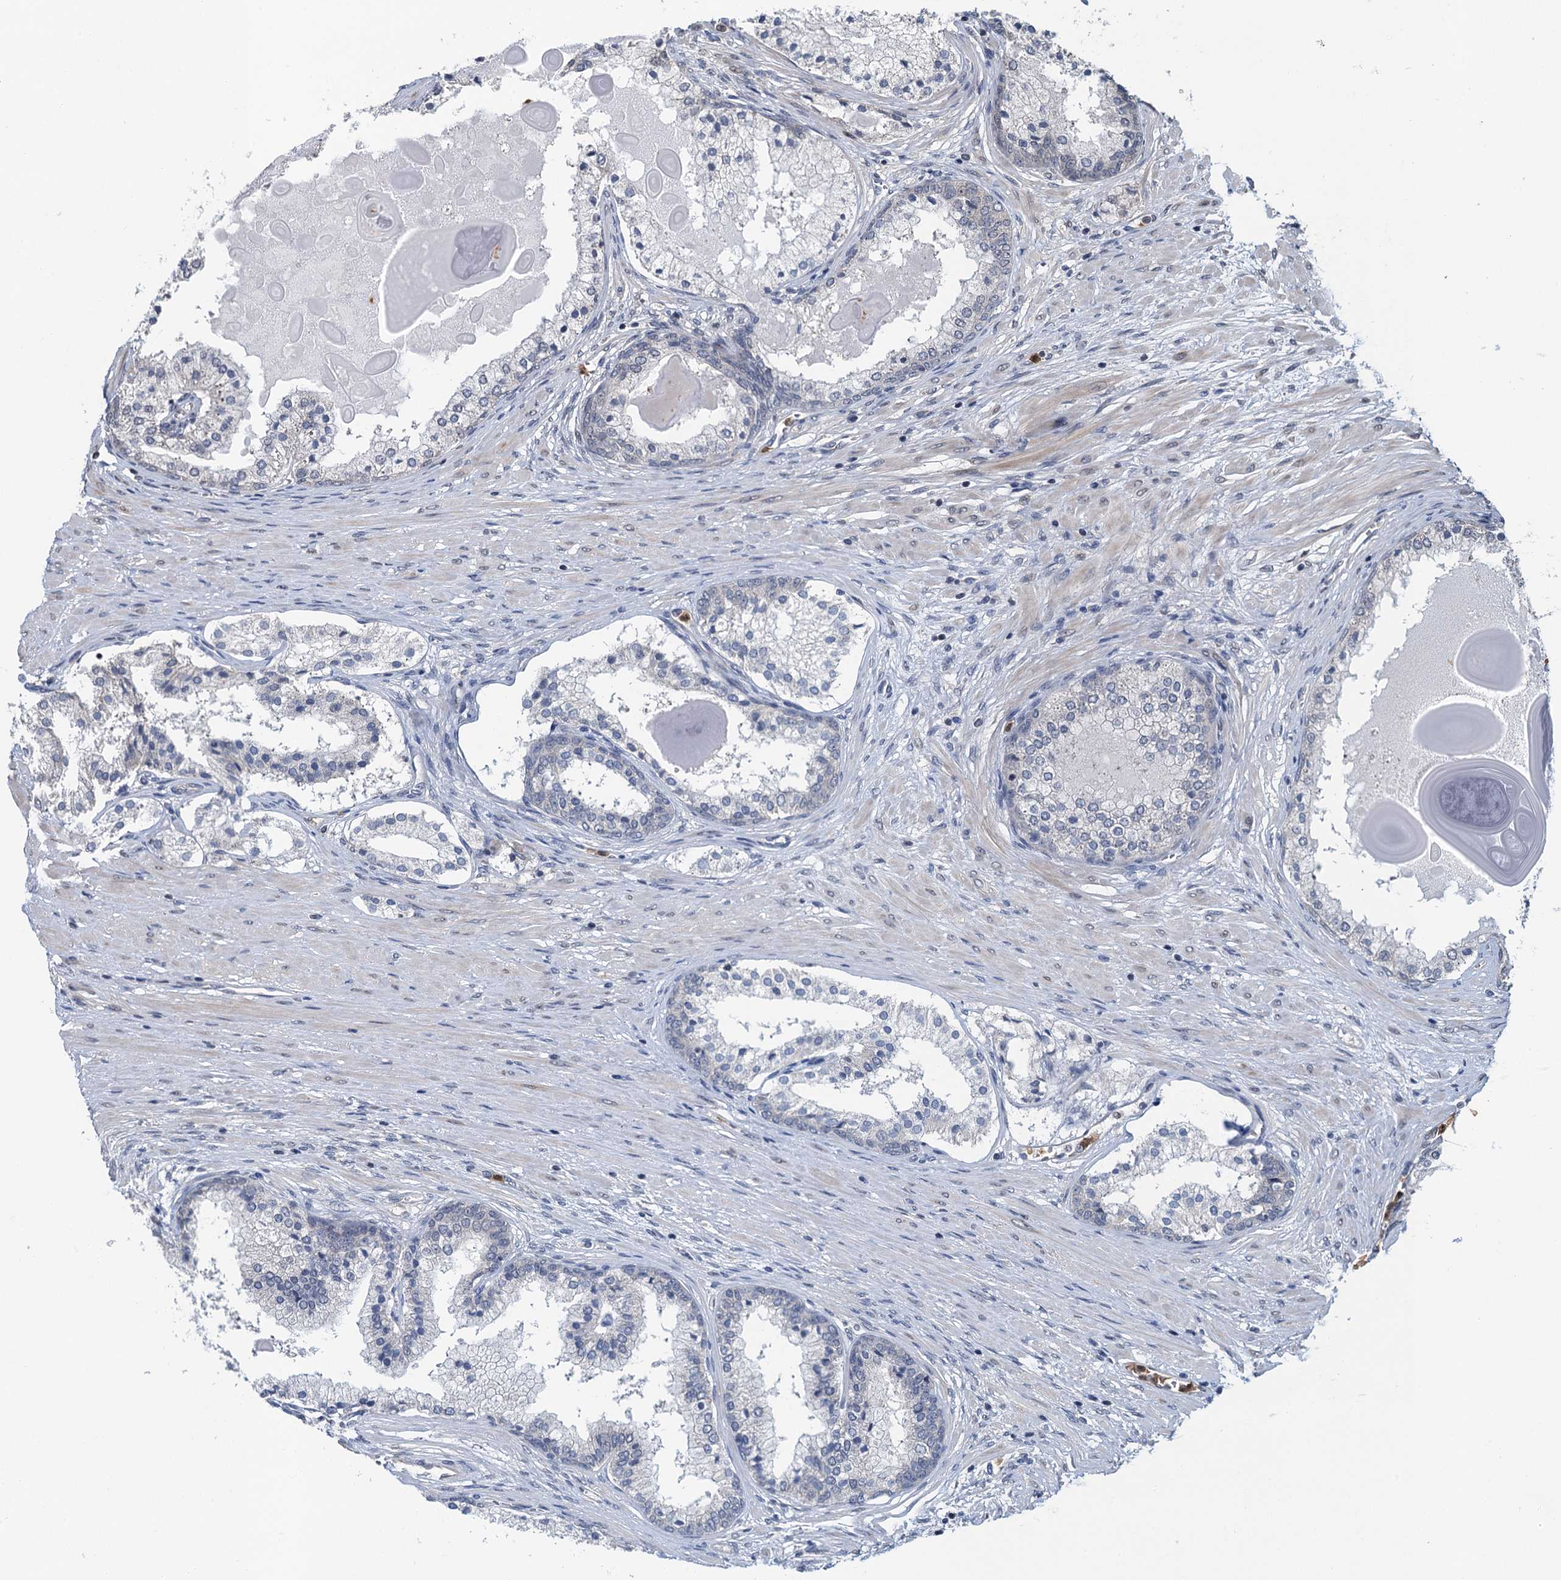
{"staining": {"intensity": "negative", "quantity": "none", "location": "none"}, "tissue": "prostate cancer", "cell_type": "Tumor cells", "image_type": "cancer", "snomed": [{"axis": "morphology", "description": "Adenocarcinoma, Low grade"}, {"axis": "topography", "description": "Prostate"}], "caption": "There is no significant expression in tumor cells of prostate cancer.", "gene": "WHAMM", "patient": {"sex": "male", "age": 59}}